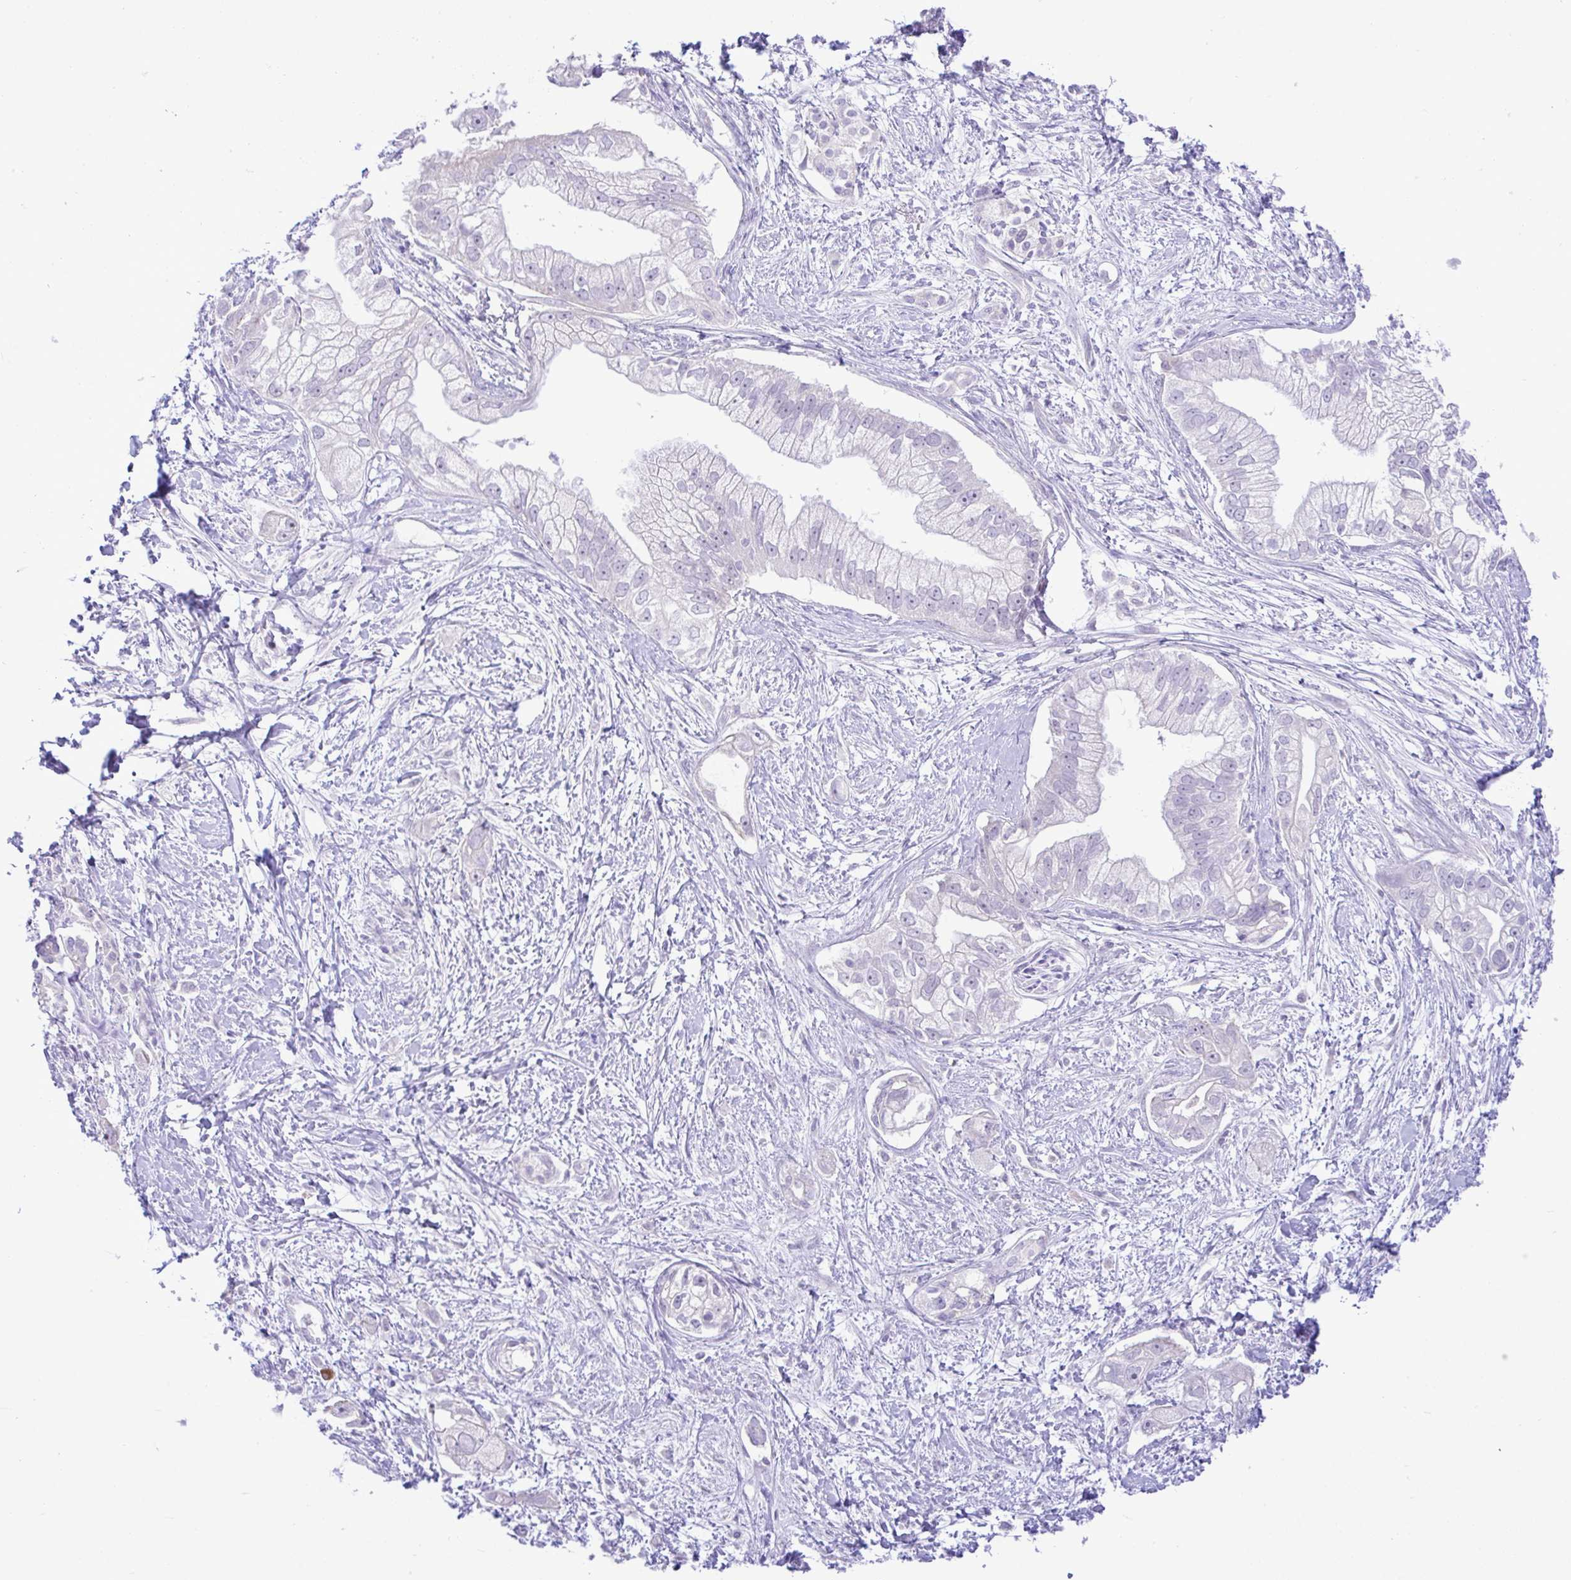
{"staining": {"intensity": "moderate", "quantity": "<25%", "location": "cytoplasmic/membranous"}, "tissue": "pancreatic cancer", "cell_type": "Tumor cells", "image_type": "cancer", "snomed": [{"axis": "morphology", "description": "Adenocarcinoma, NOS"}, {"axis": "topography", "description": "Pancreas"}], "caption": "Protein positivity by immunohistochemistry (IHC) shows moderate cytoplasmic/membranous staining in about <25% of tumor cells in pancreatic cancer (adenocarcinoma).", "gene": "ZNF101", "patient": {"sex": "male", "age": 70}}